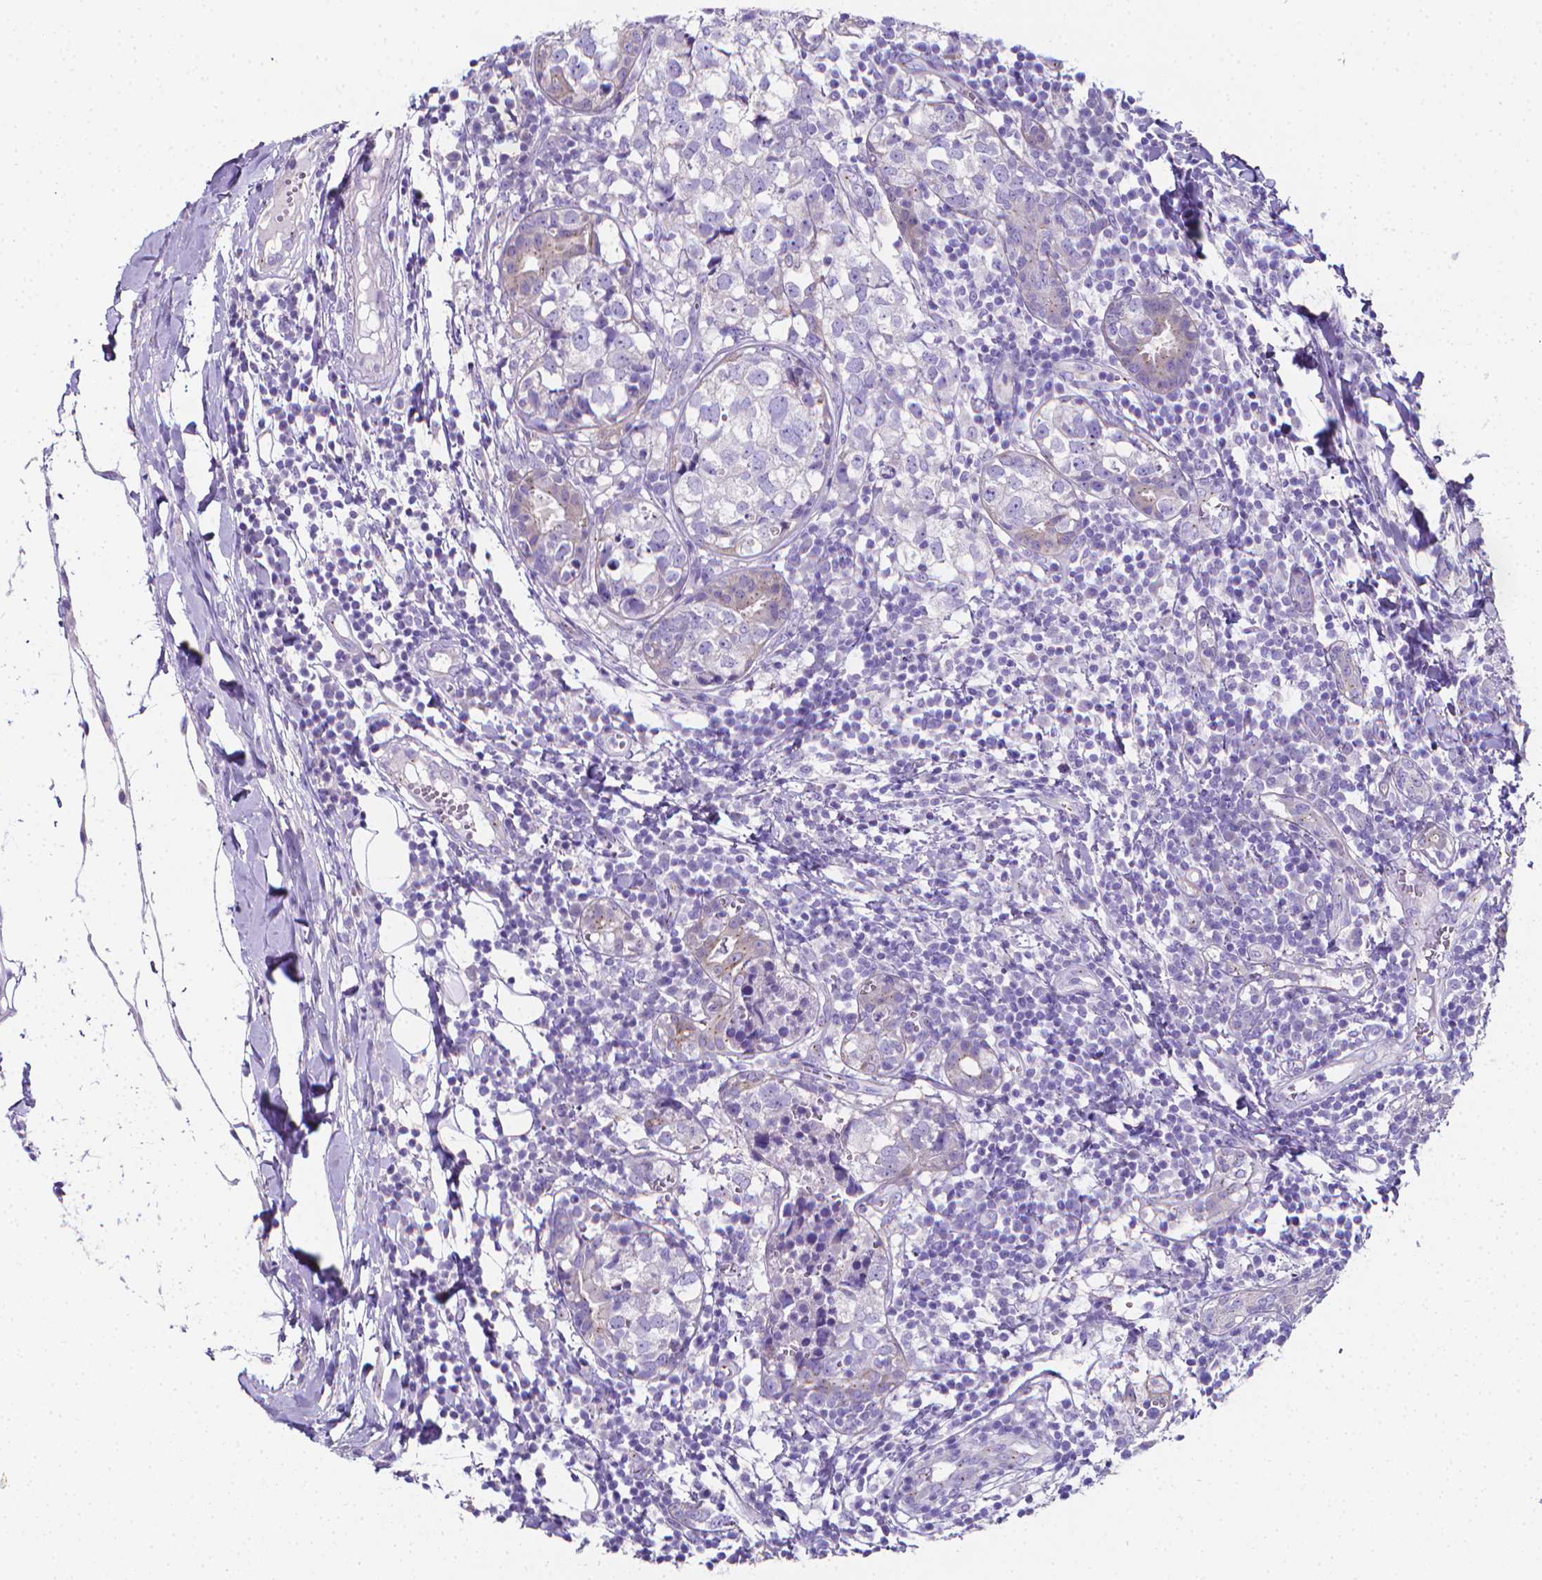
{"staining": {"intensity": "negative", "quantity": "none", "location": "none"}, "tissue": "breast cancer", "cell_type": "Tumor cells", "image_type": "cancer", "snomed": [{"axis": "morphology", "description": "Duct carcinoma"}, {"axis": "topography", "description": "Breast"}], "caption": "Tumor cells show no significant protein staining in breast infiltrating ductal carcinoma. (Immunohistochemistry (ihc), brightfield microscopy, high magnification).", "gene": "LRRC73", "patient": {"sex": "female", "age": 30}}